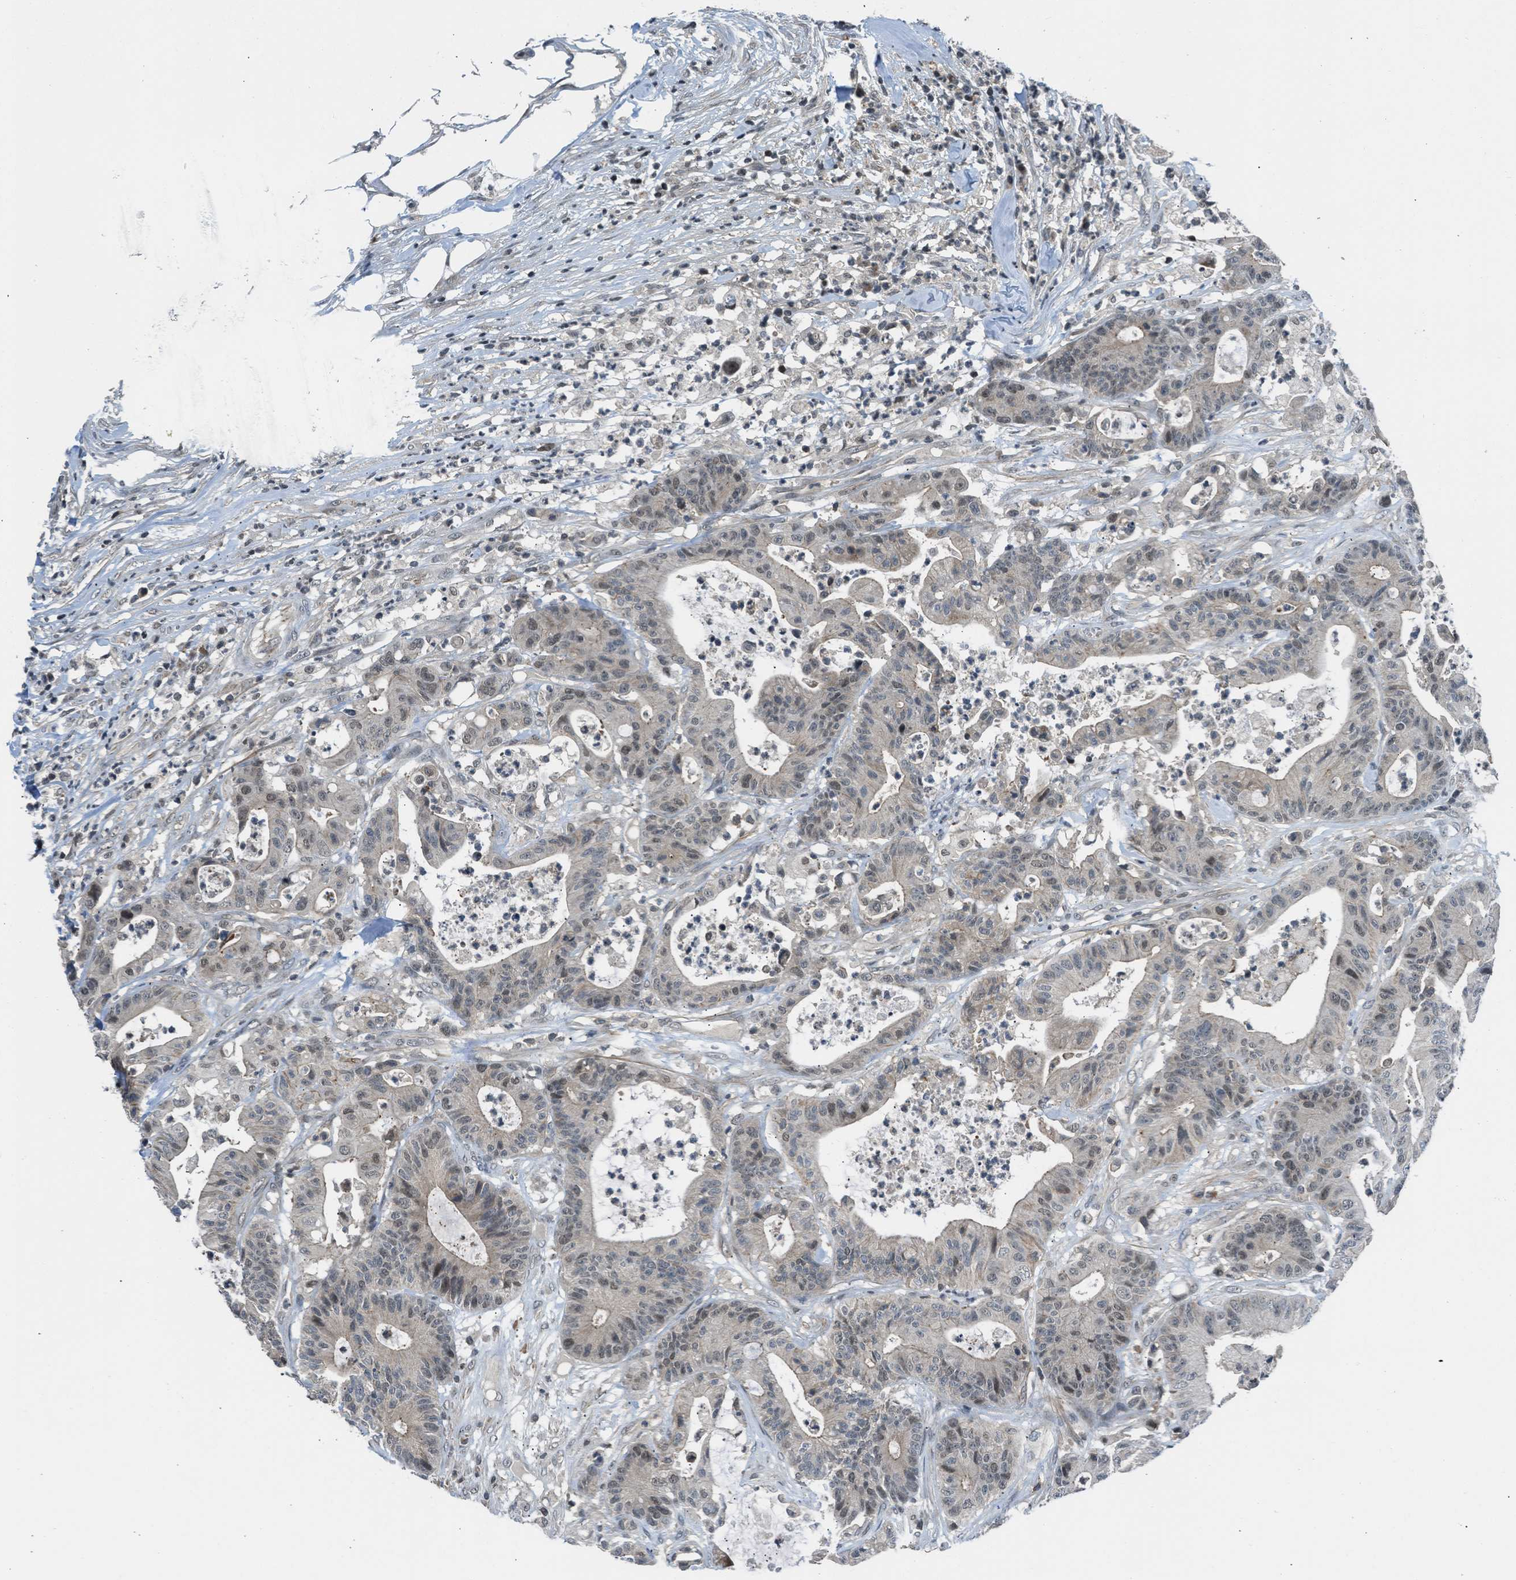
{"staining": {"intensity": "weak", "quantity": "25%-75%", "location": "cytoplasmic/membranous,nuclear"}, "tissue": "colorectal cancer", "cell_type": "Tumor cells", "image_type": "cancer", "snomed": [{"axis": "morphology", "description": "Adenocarcinoma, NOS"}, {"axis": "topography", "description": "Colon"}], "caption": "Protein staining displays weak cytoplasmic/membranous and nuclear staining in about 25%-75% of tumor cells in colorectal adenocarcinoma.", "gene": "TTBK2", "patient": {"sex": "female", "age": 84}}